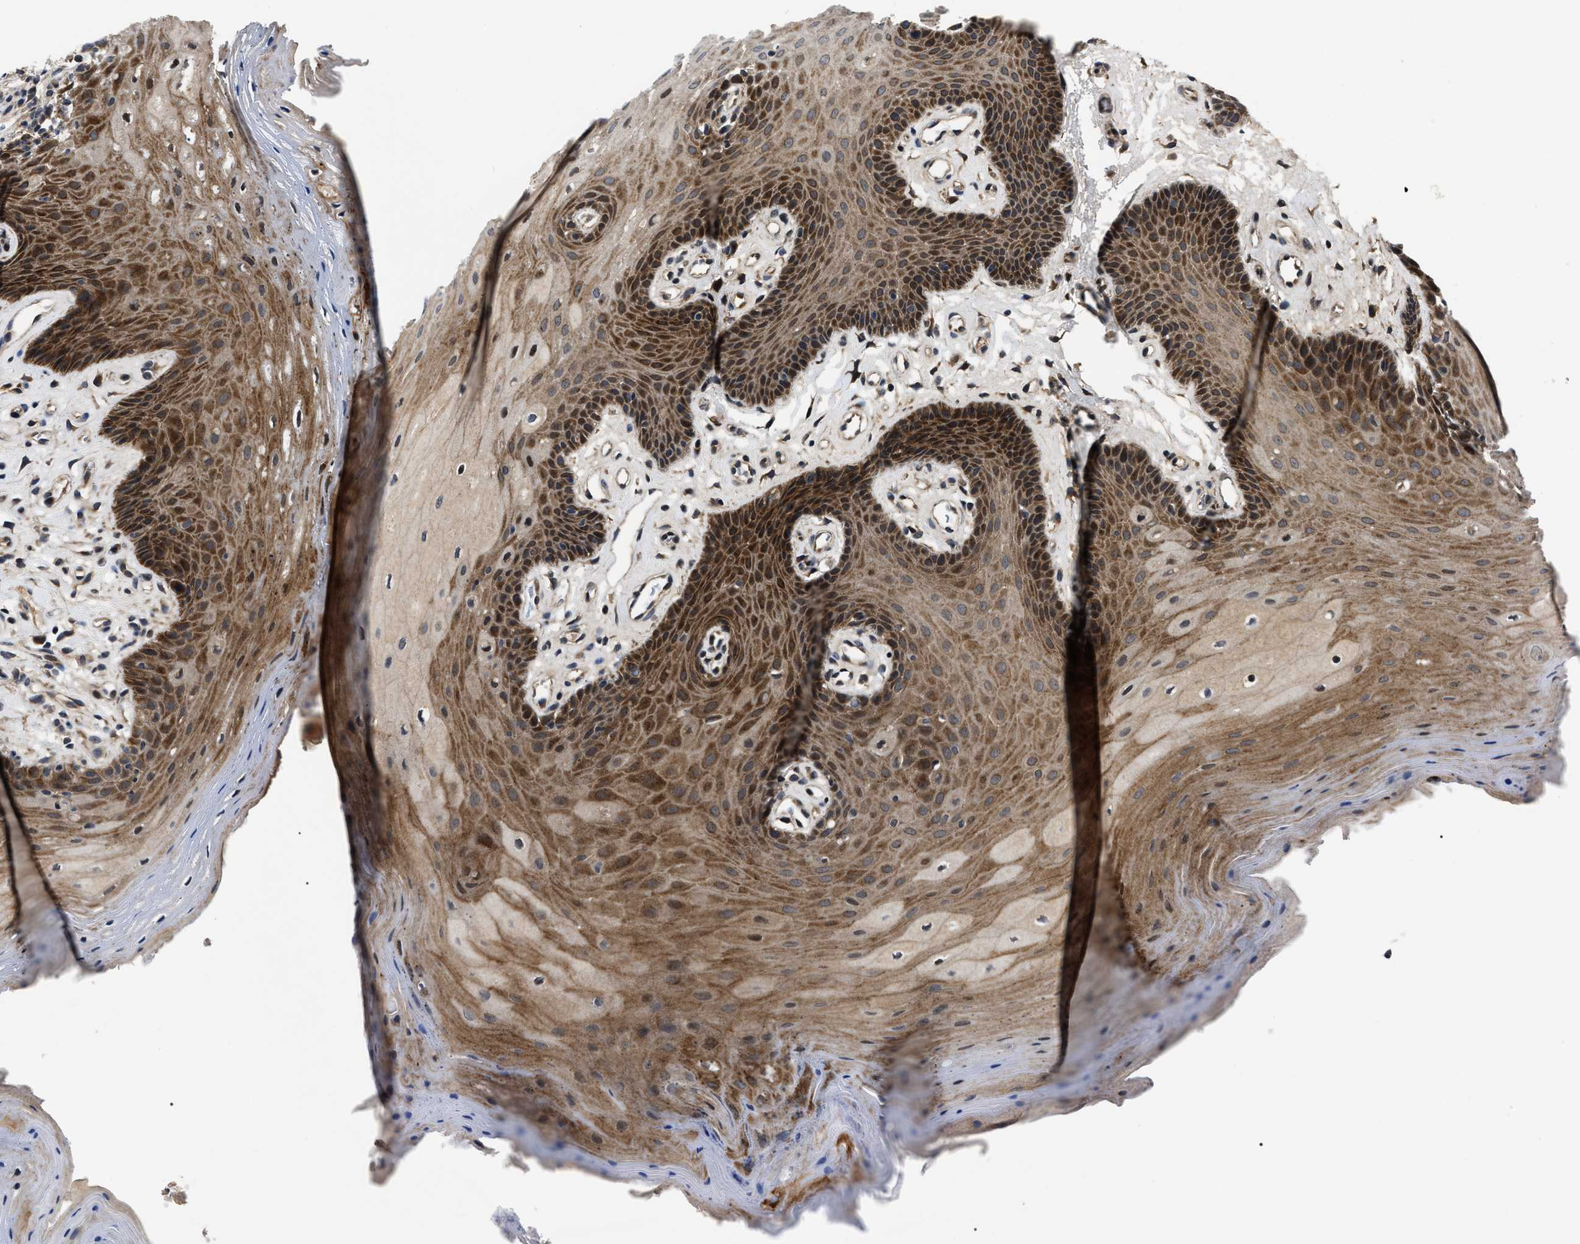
{"staining": {"intensity": "strong", "quantity": ">75%", "location": "cytoplasmic/membranous"}, "tissue": "oral mucosa", "cell_type": "Squamous epithelial cells", "image_type": "normal", "snomed": [{"axis": "morphology", "description": "Normal tissue, NOS"}, {"axis": "morphology", "description": "Squamous cell carcinoma, NOS"}, {"axis": "topography", "description": "Oral tissue"}, {"axis": "topography", "description": "Head-Neck"}], "caption": "Immunohistochemical staining of benign human oral mucosa reveals high levels of strong cytoplasmic/membranous positivity in about >75% of squamous epithelial cells.", "gene": "PPWD1", "patient": {"sex": "male", "age": 71}}